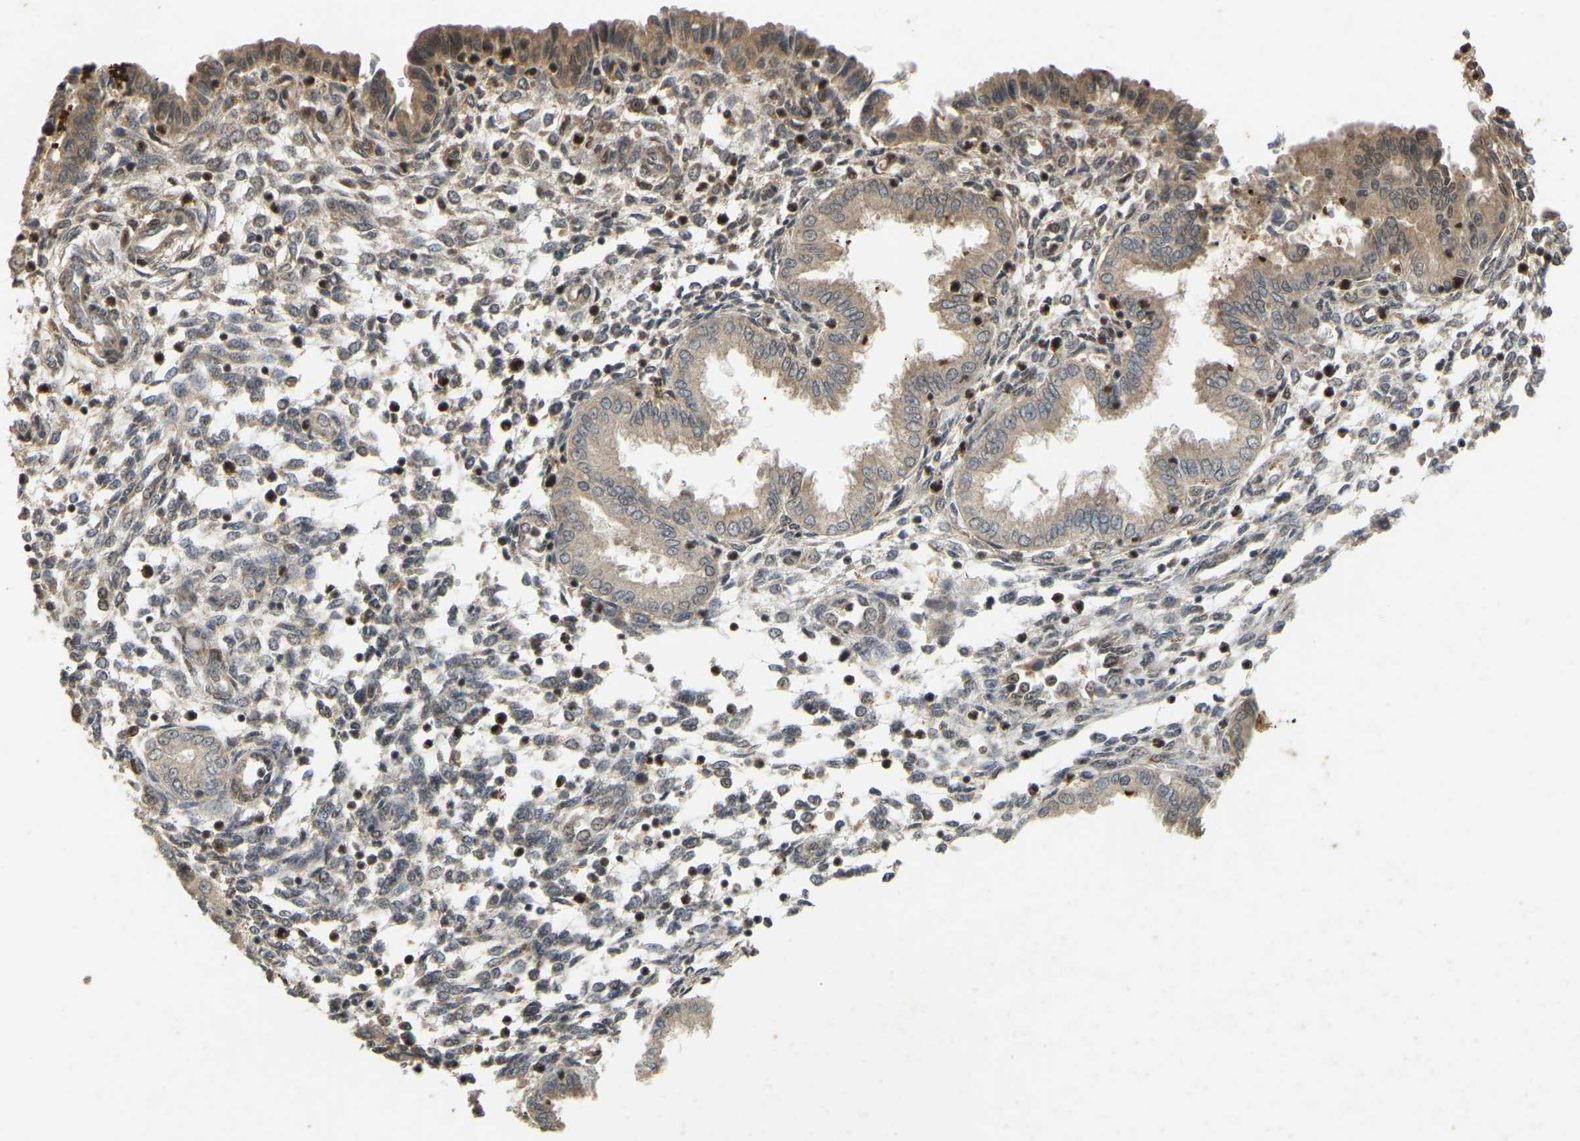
{"staining": {"intensity": "weak", "quantity": "25%-75%", "location": "cytoplasmic/membranous,nuclear"}, "tissue": "endometrium", "cell_type": "Cells in endometrial stroma", "image_type": "normal", "snomed": [{"axis": "morphology", "description": "Normal tissue, NOS"}, {"axis": "topography", "description": "Endometrium"}], "caption": "Cells in endometrial stroma show weak cytoplasmic/membranous,nuclear positivity in approximately 25%-75% of cells in unremarkable endometrium. (DAB (3,3'-diaminobenzidine) = brown stain, brightfield microscopy at high magnification).", "gene": "BRF2", "patient": {"sex": "female", "age": 33}}